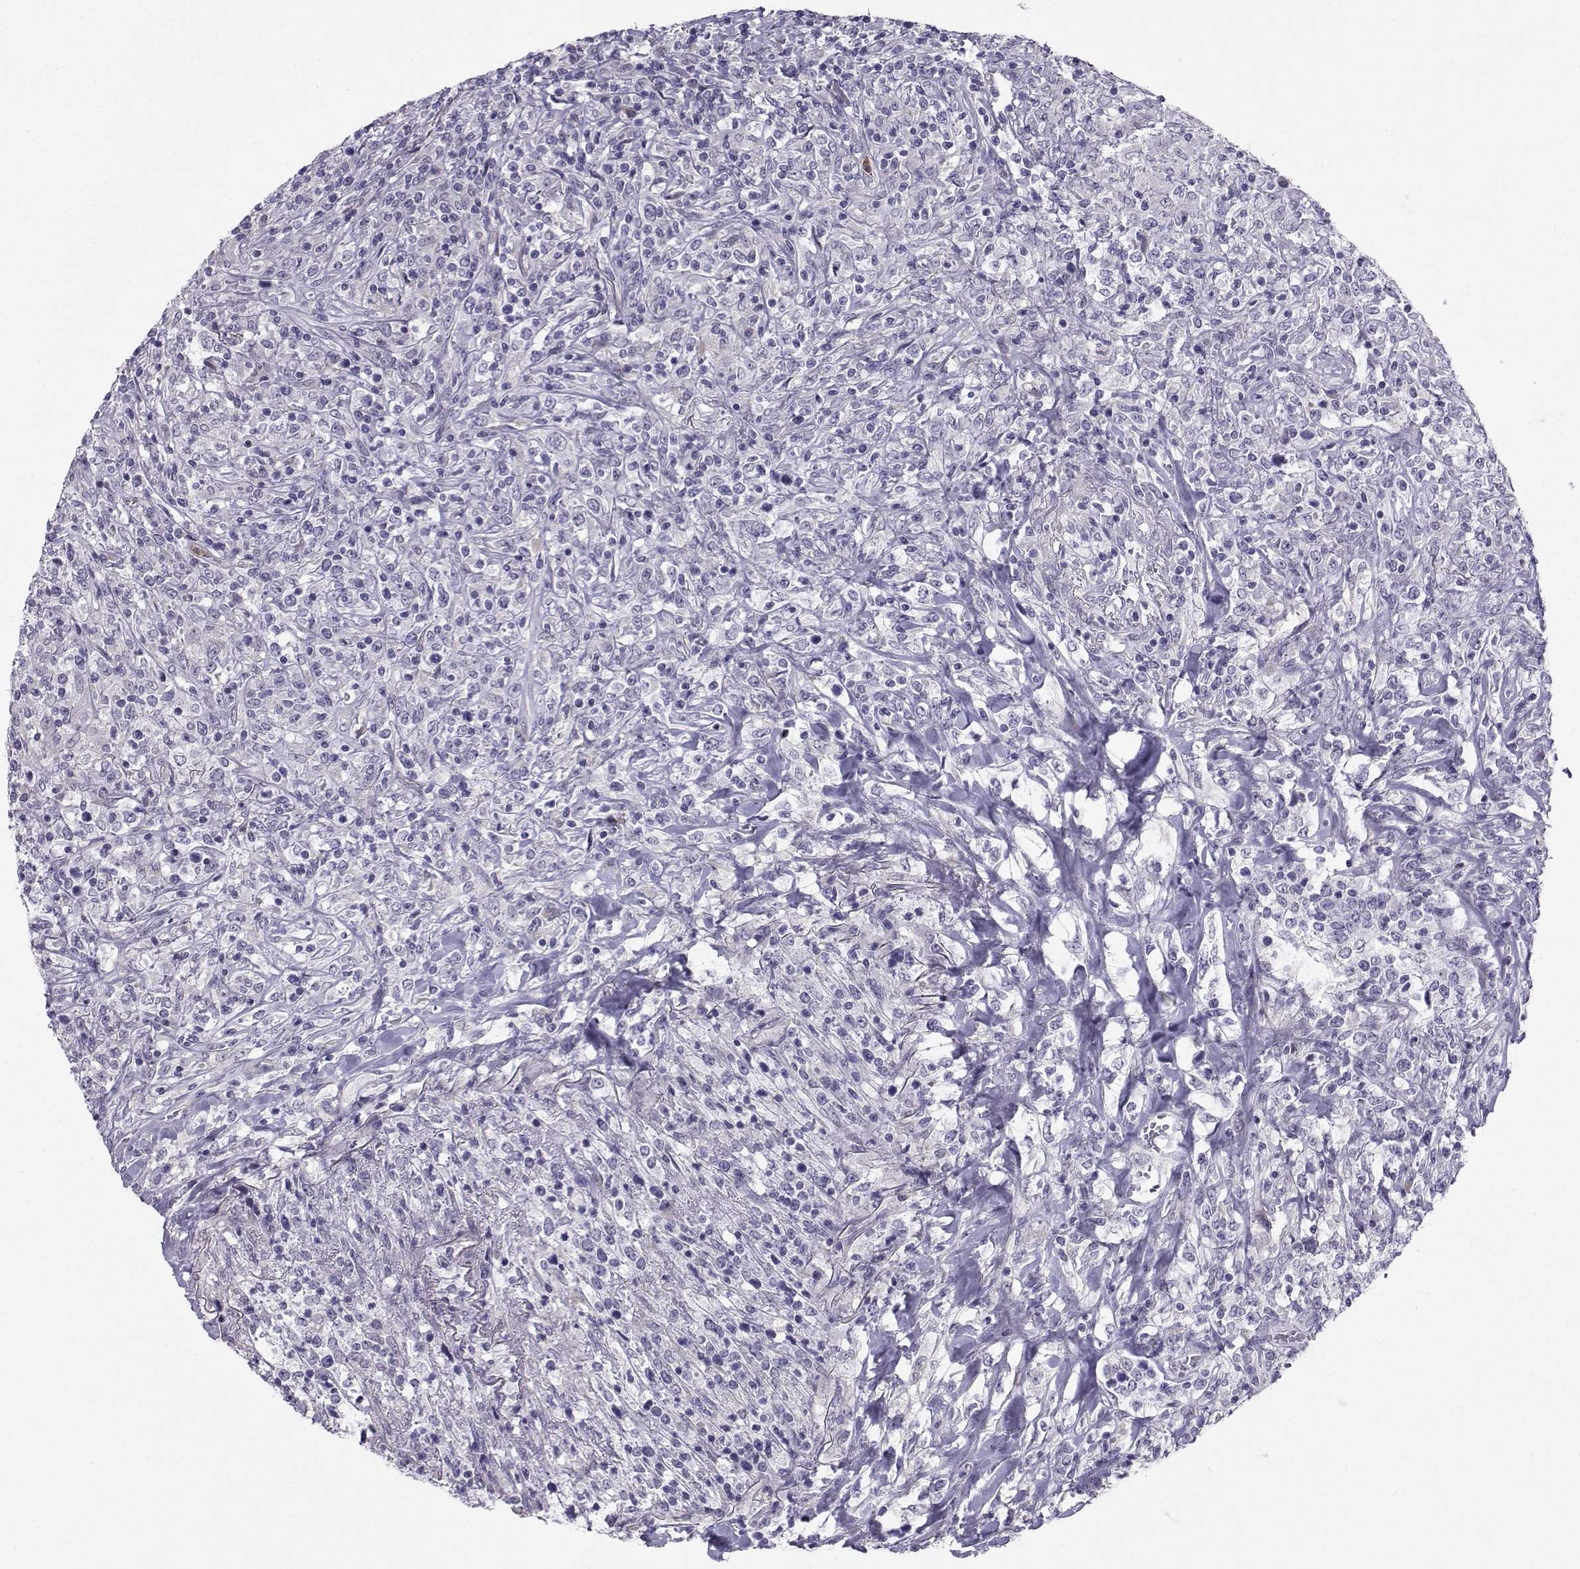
{"staining": {"intensity": "negative", "quantity": "none", "location": "none"}, "tissue": "lymphoma", "cell_type": "Tumor cells", "image_type": "cancer", "snomed": [{"axis": "morphology", "description": "Malignant lymphoma, non-Hodgkin's type, High grade"}, {"axis": "topography", "description": "Lung"}], "caption": "A photomicrograph of human malignant lymphoma, non-Hodgkin's type (high-grade) is negative for staining in tumor cells.", "gene": "CALY", "patient": {"sex": "male", "age": 79}}